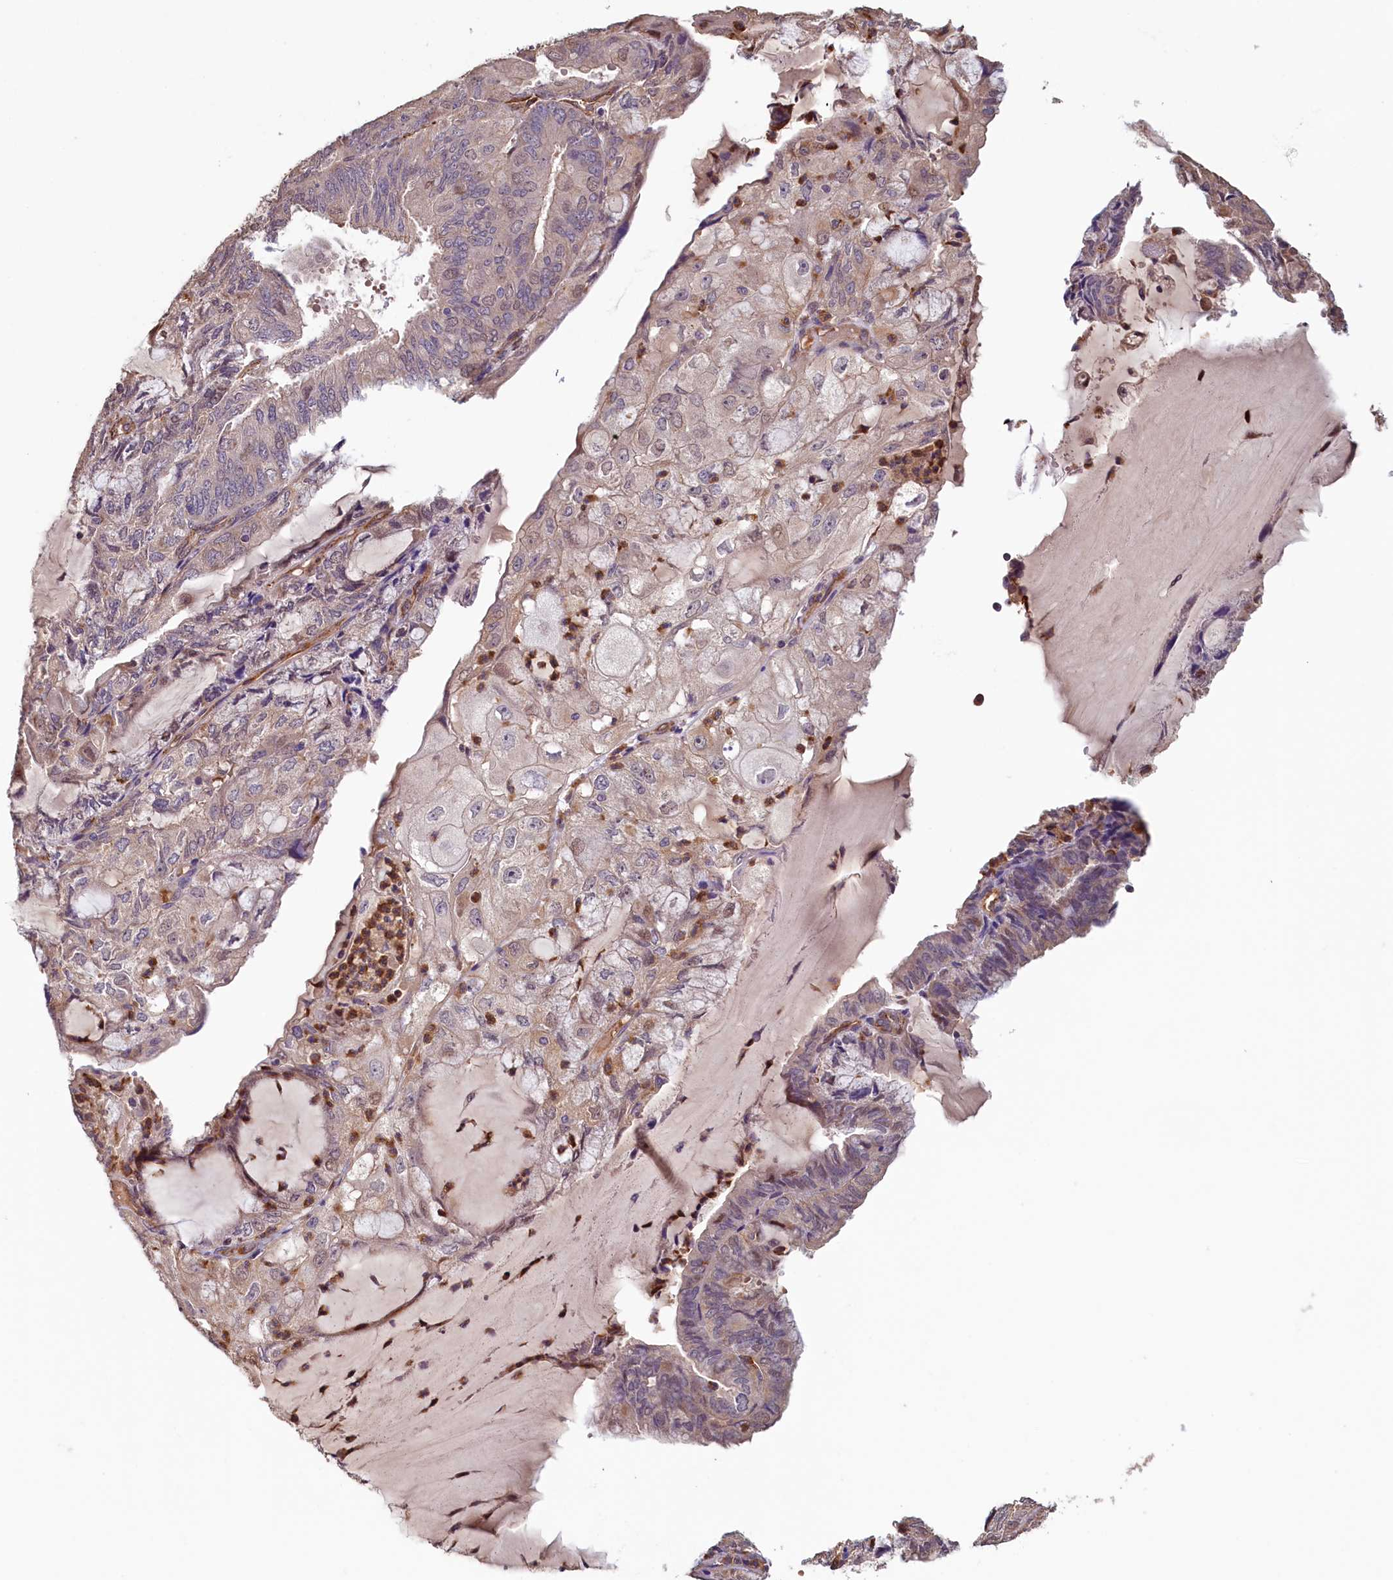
{"staining": {"intensity": "moderate", "quantity": "<25%", "location": "cytoplasmic/membranous"}, "tissue": "endometrial cancer", "cell_type": "Tumor cells", "image_type": "cancer", "snomed": [{"axis": "morphology", "description": "Adenocarcinoma, NOS"}, {"axis": "topography", "description": "Endometrium"}], "caption": "There is low levels of moderate cytoplasmic/membranous positivity in tumor cells of endometrial cancer, as demonstrated by immunohistochemical staining (brown color).", "gene": "ACSBG1", "patient": {"sex": "female", "age": 81}}